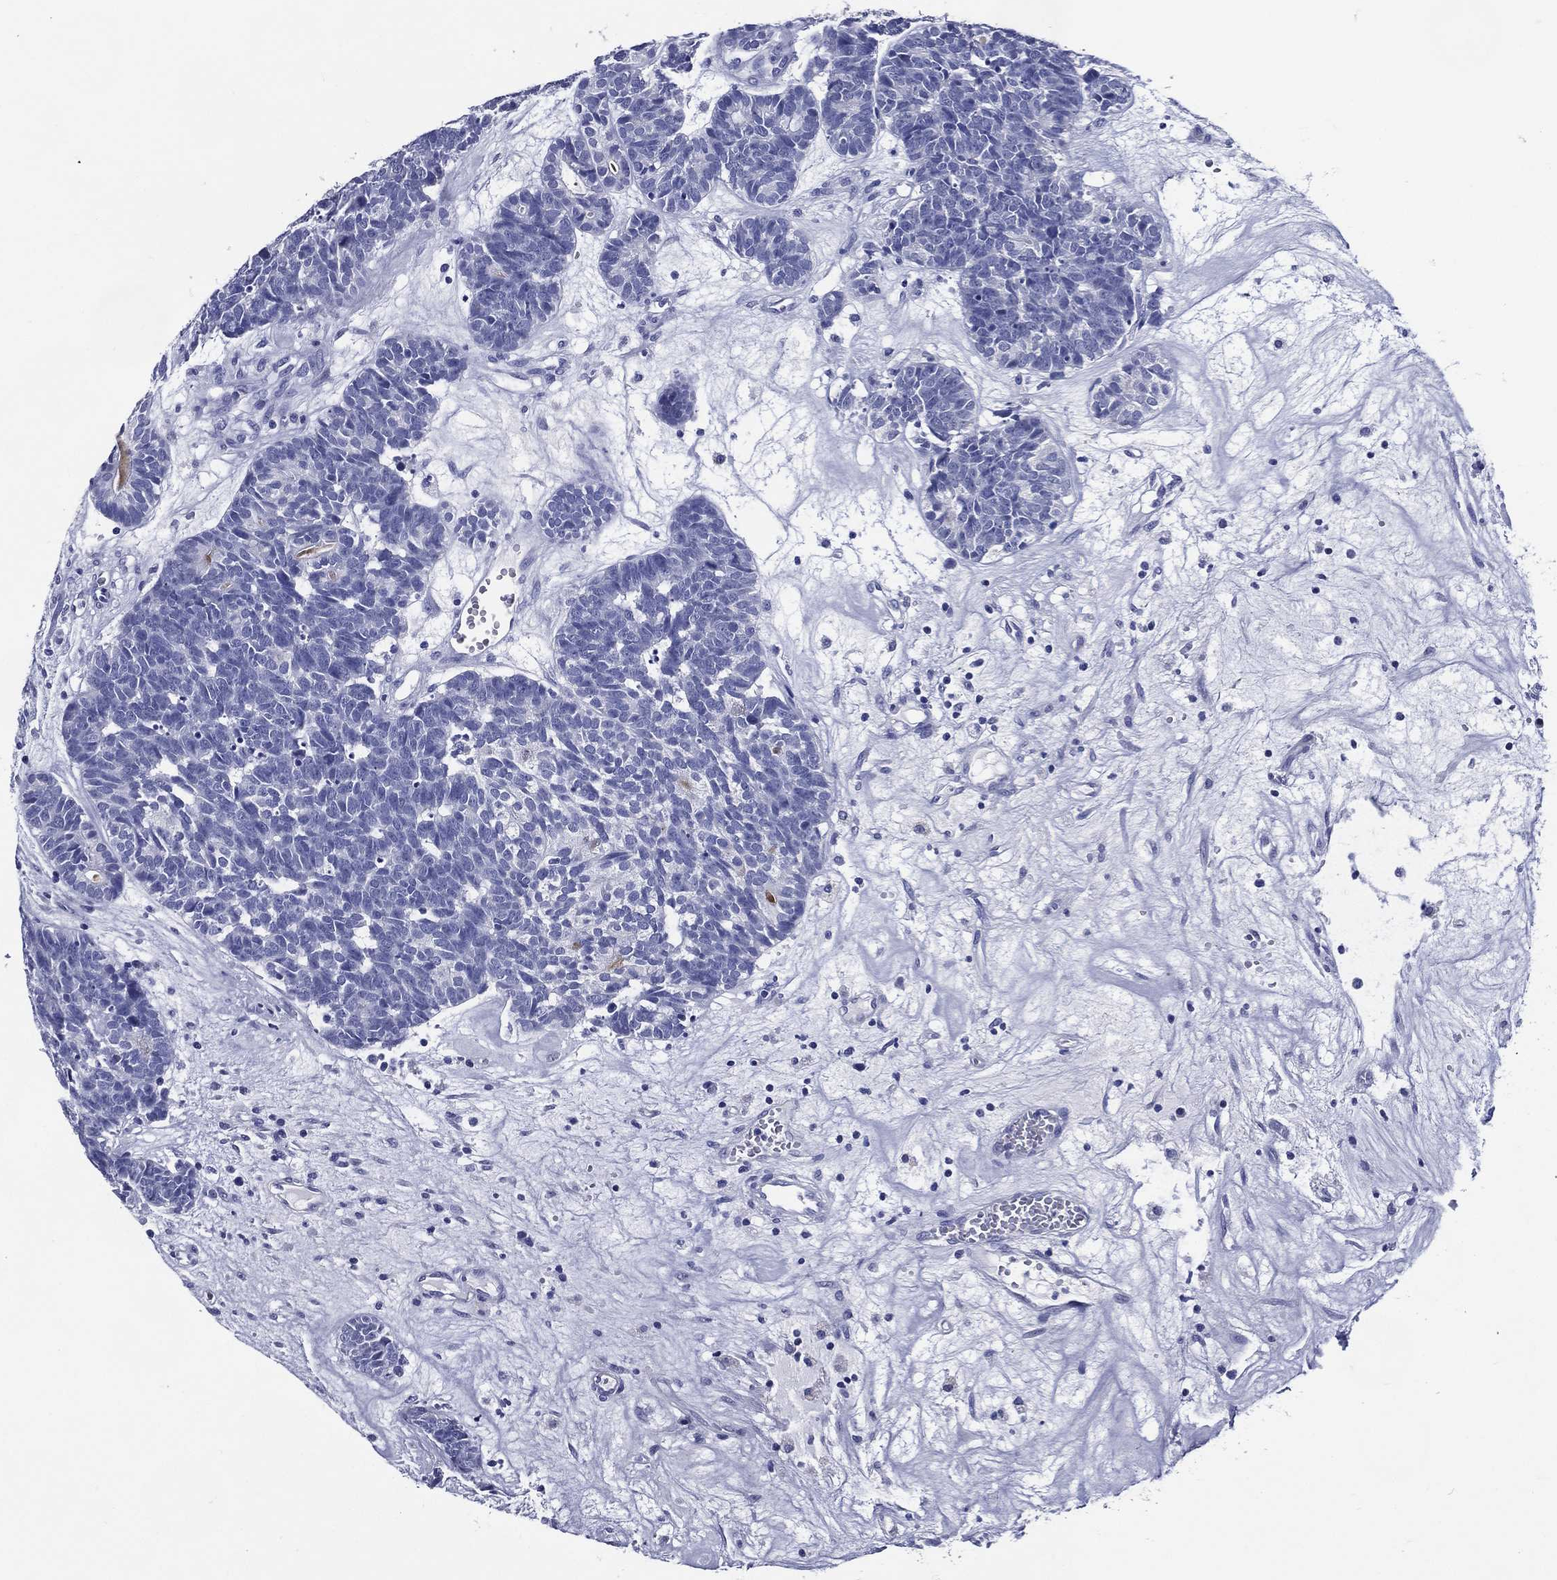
{"staining": {"intensity": "negative", "quantity": "none", "location": "none"}, "tissue": "head and neck cancer", "cell_type": "Tumor cells", "image_type": "cancer", "snomed": [{"axis": "morphology", "description": "Adenocarcinoma, NOS"}, {"axis": "topography", "description": "Head-Neck"}], "caption": "Head and neck adenocarcinoma was stained to show a protein in brown. There is no significant expression in tumor cells.", "gene": "ACE2", "patient": {"sex": "female", "age": 81}}